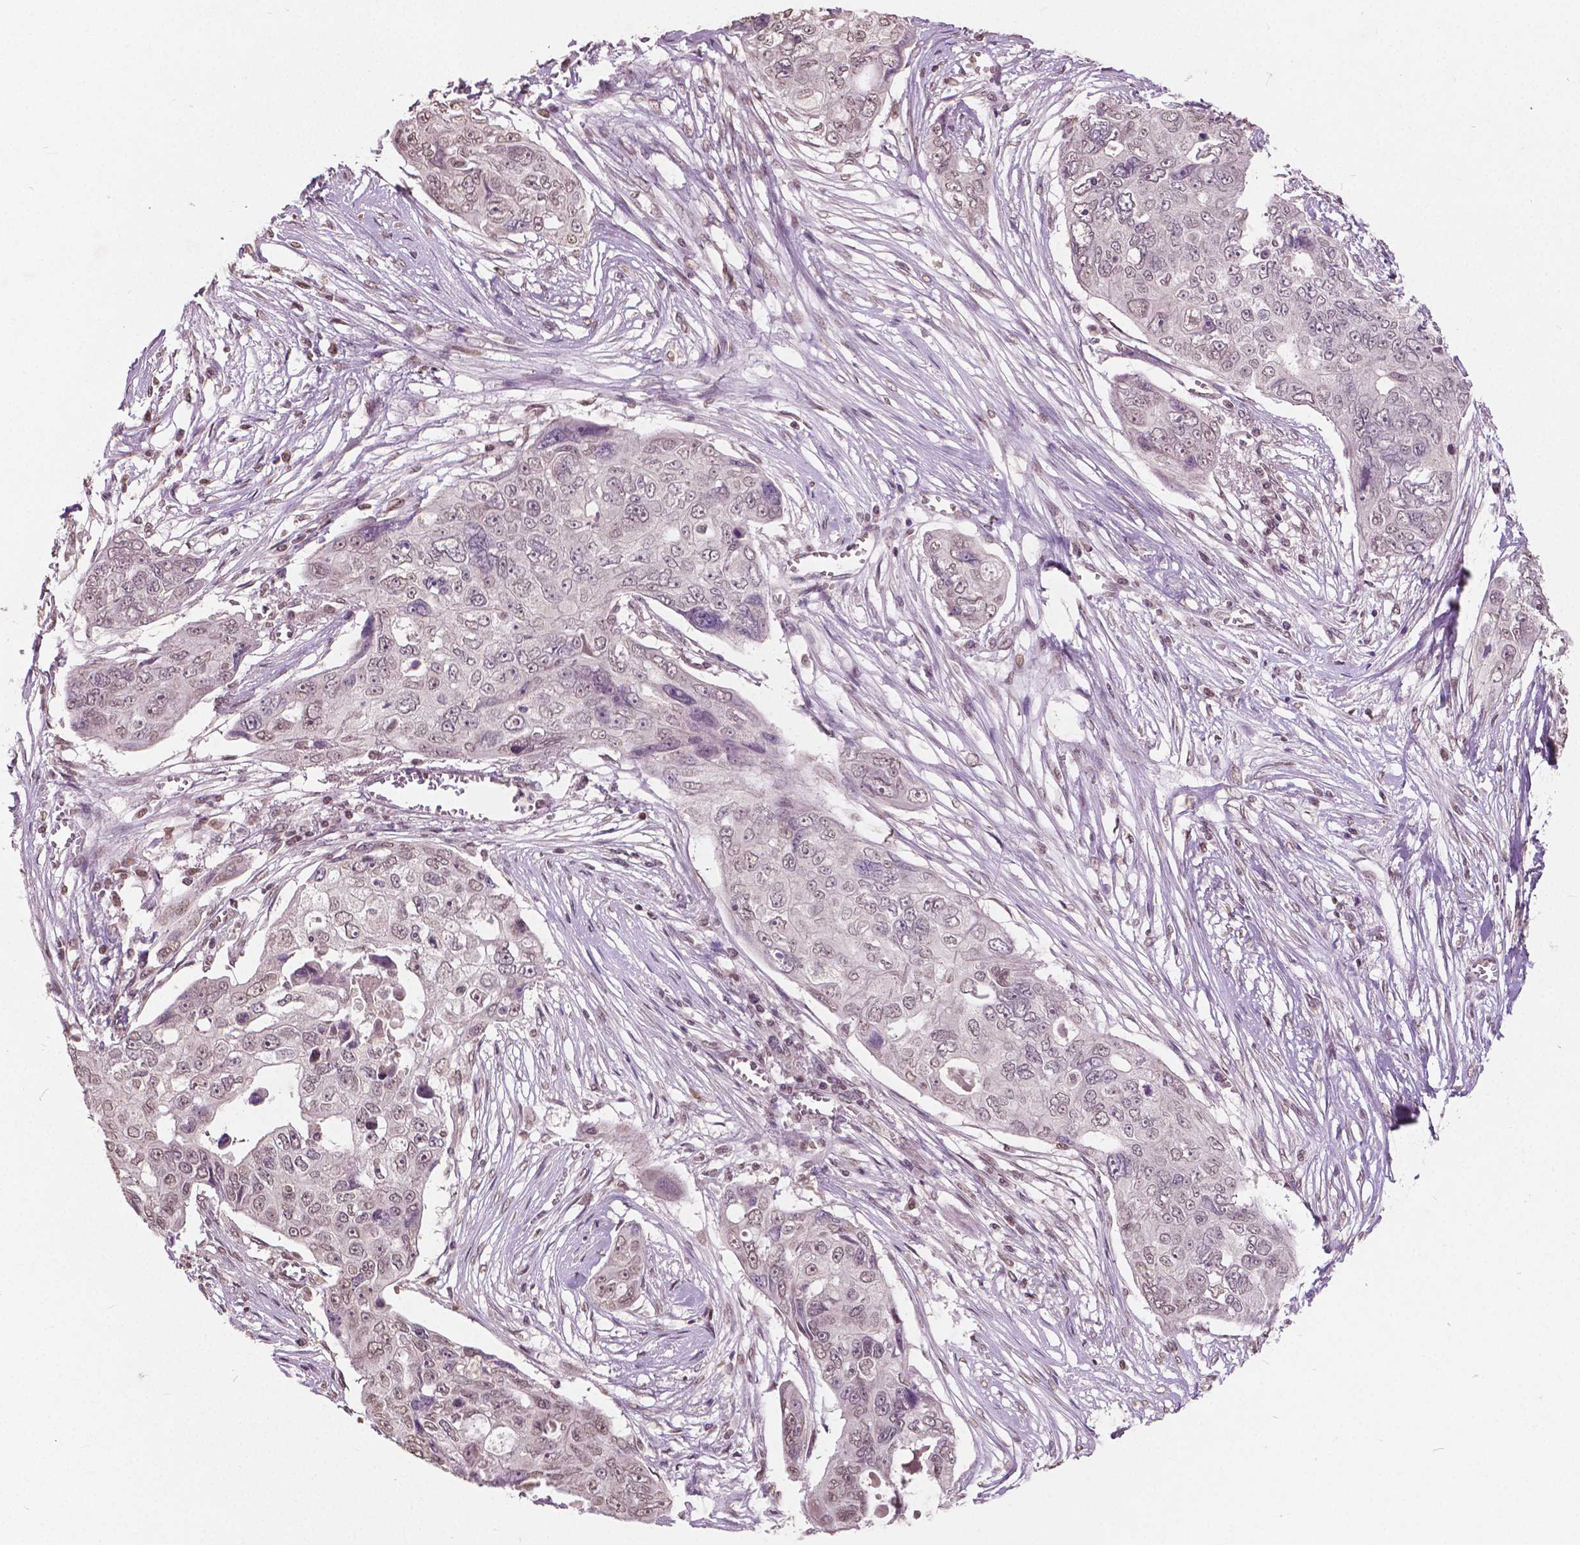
{"staining": {"intensity": "weak", "quantity": "25%-75%", "location": "nuclear"}, "tissue": "ovarian cancer", "cell_type": "Tumor cells", "image_type": "cancer", "snomed": [{"axis": "morphology", "description": "Carcinoma, endometroid"}, {"axis": "topography", "description": "Ovary"}], "caption": "Human ovarian cancer (endometroid carcinoma) stained for a protein (brown) shows weak nuclear positive expression in about 25%-75% of tumor cells.", "gene": "HOXA10", "patient": {"sex": "female", "age": 70}}